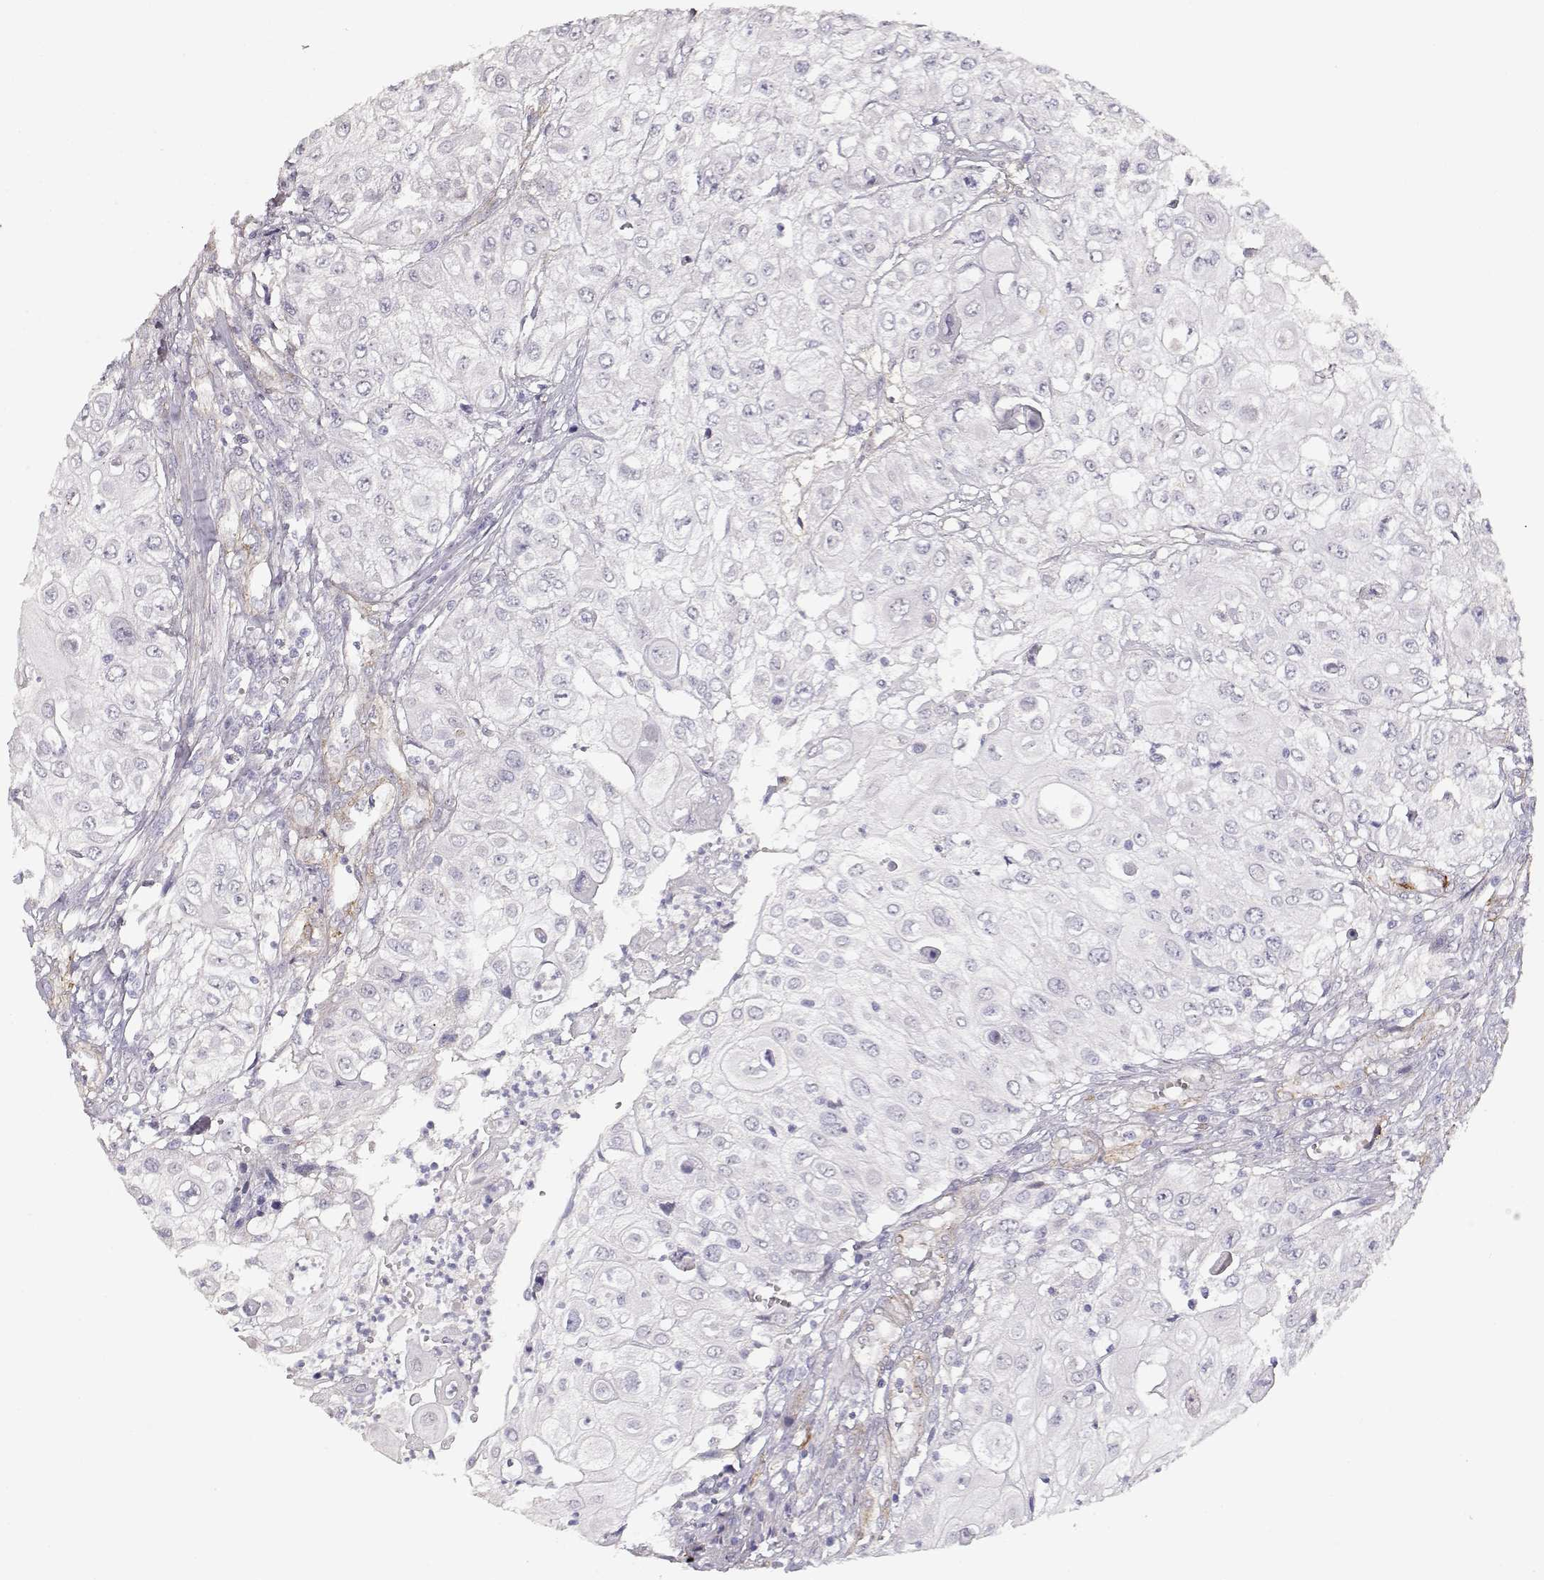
{"staining": {"intensity": "negative", "quantity": "none", "location": "none"}, "tissue": "urothelial cancer", "cell_type": "Tumor cells", "image_type": "cancer", "snomed": [{"axis": "morphology", "description": "Urothelial carcinoma, High grade"}, {"axis": "topography", "description": "Urinary bladder"}], "caption": "A histopathology image of high-grade urothelial carcinoma stained for a protein shows no brown staining in tumor cells.", "gene": "LAMC1", "patient": {"sex": "female", "age": 79}}